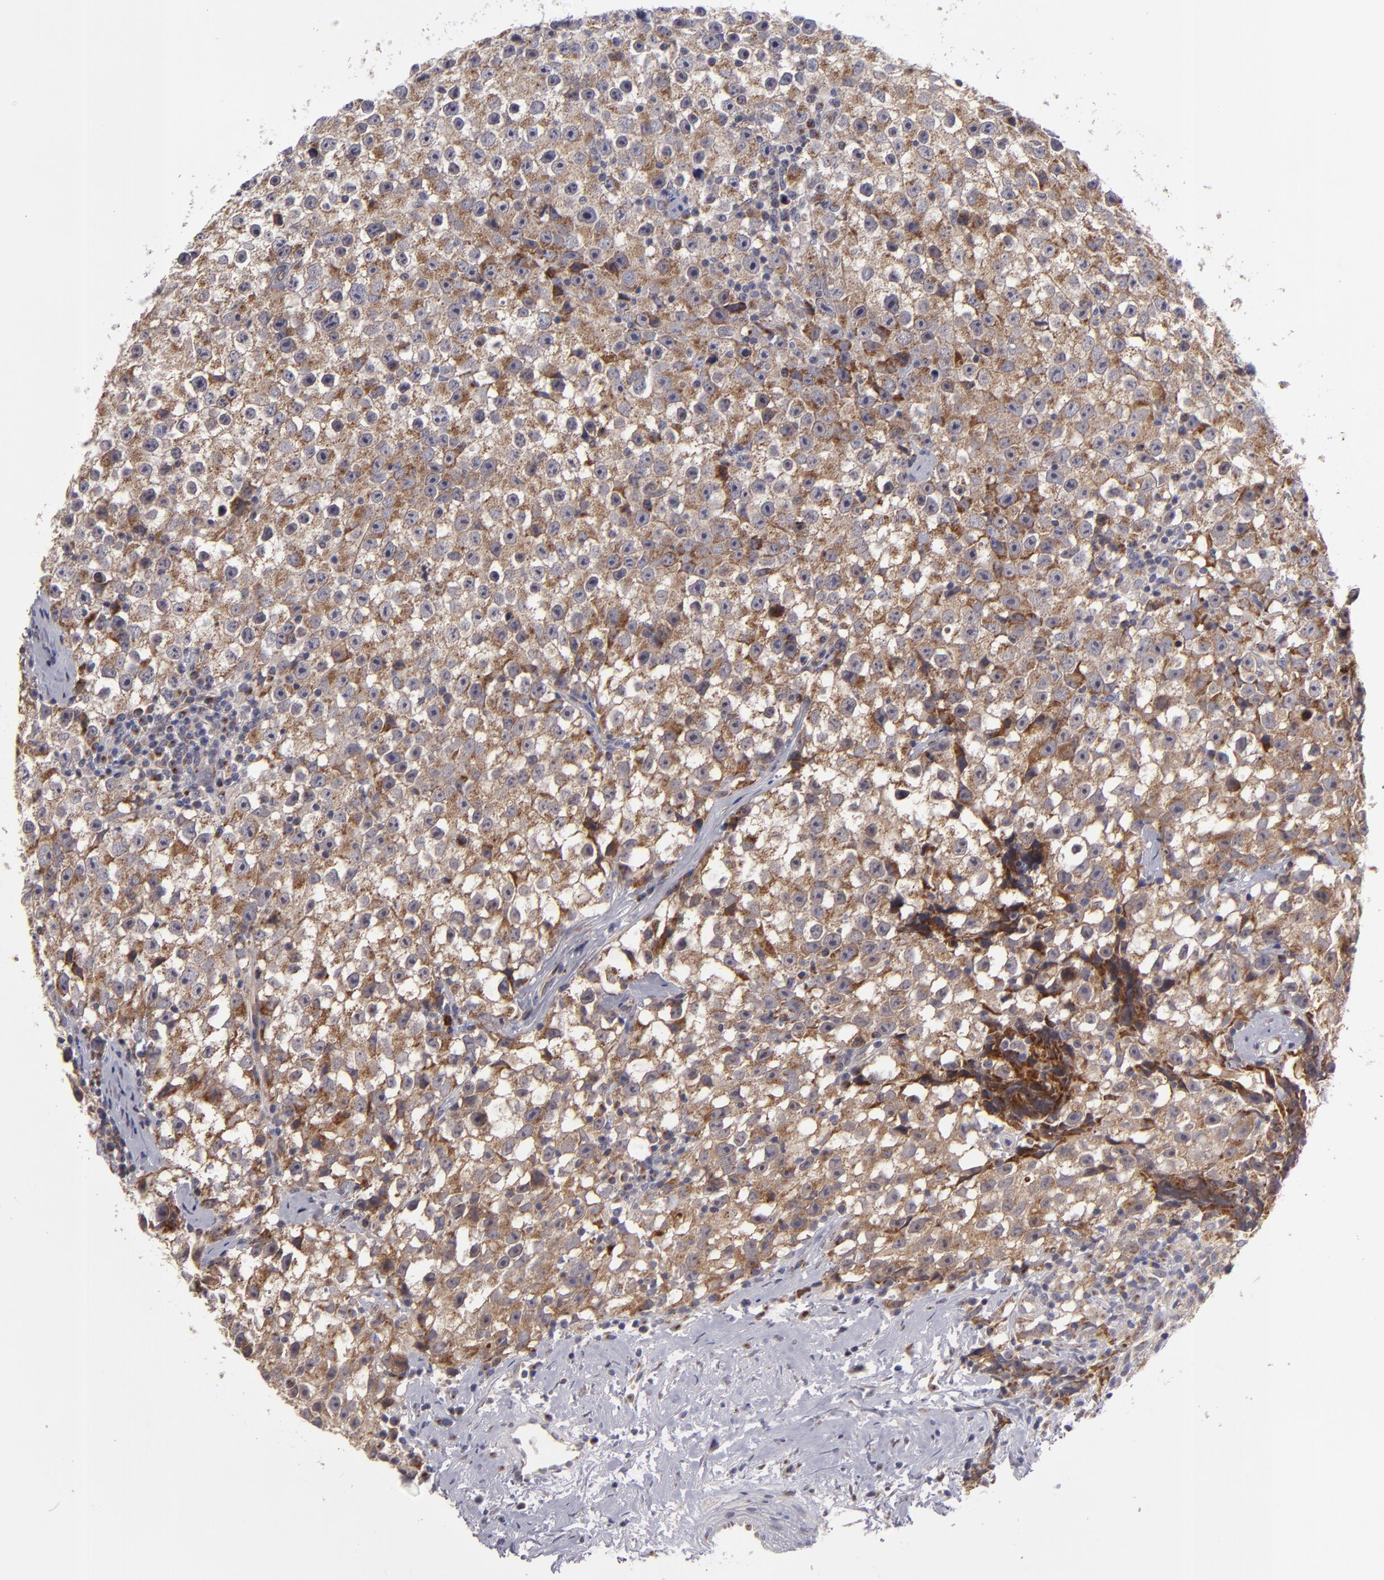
{"staining": {"intensity": "moderate", "quantity": ">75%", "location": "cytoplasmic/membranous"}, "tissue": "testis cancer", "cell_type": "Tumor cells", "image_type": "cancer", "snomed": [{"axis": "morphology", "description": "Seminoma, NOS"}, {"axis": "topography", "description": "Testis"}], "caption": "A histopathology image of seminoma (testis) stained for a protein demonstrates moderate cytoplasmic/membranous brown staining in tumor cells.", "gene": "SH2D4A", "patient": {"sex": "male", "age": 35}}